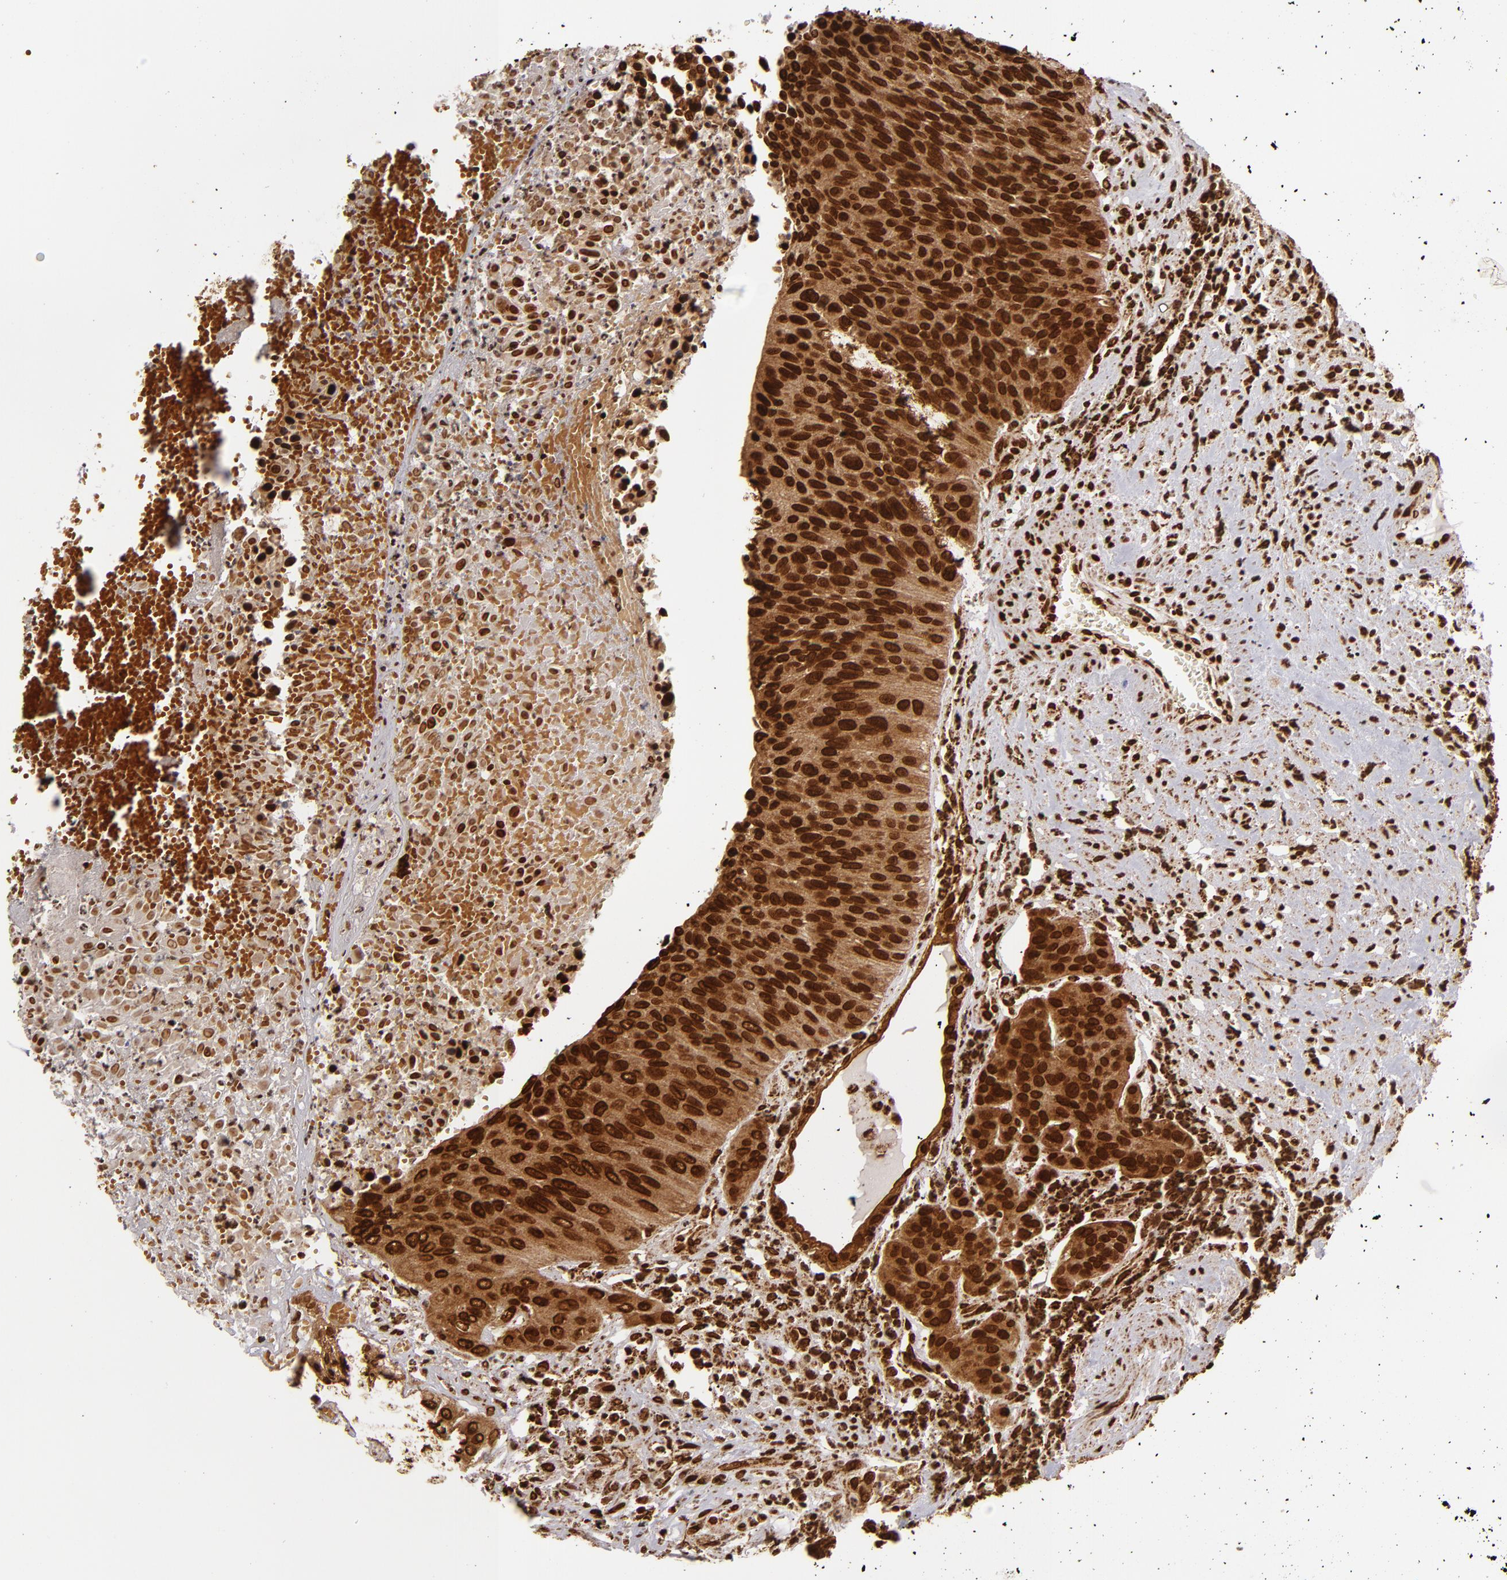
{"staining": {"intensity": "strong", "quantity": ">75%", "location": "cytoplasmic/membranous,nuclear"}, "tissue": "urothelial cancer", "cell_type": "Tumor cells", "image_type": "cancer", "snomed": [{"axis": "morphology", "description": "Urothelial carcinoma, High grade"}, {"axis": "topography", "description": "Urinary bladder"}], "caption": "Human high-grade urothelial carcinoma stained for a protein (brown) displays strong cytoplasmic/membranous and nuclear positive positivity in approximately >75% of tumor cells.", "gene": "CUL3", "patient": {"sex": "male", "age": 66}}